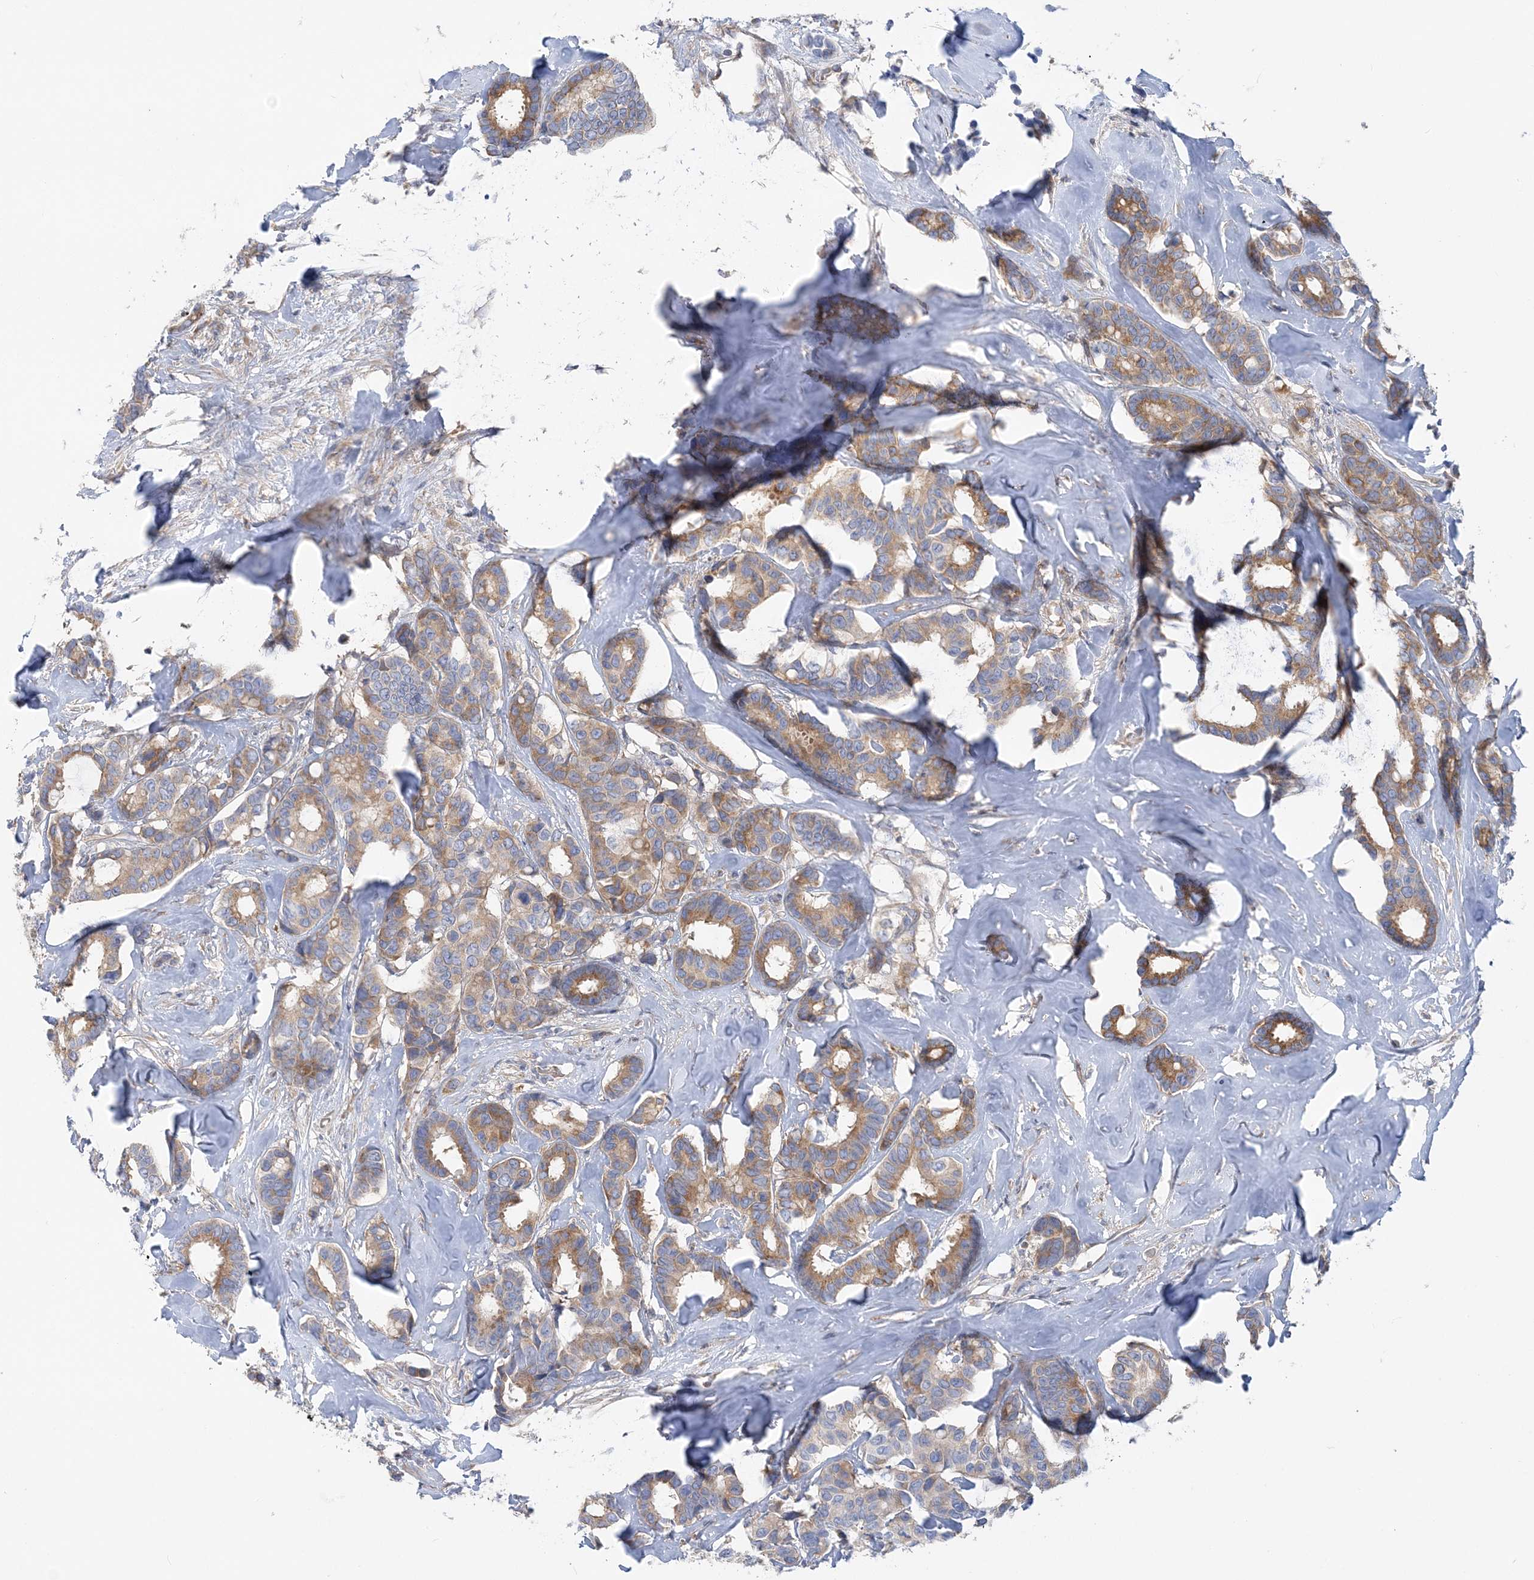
{"staining": {"intensity": "moderate", "quantity": ">75%", "location": "cytoplasmic/membranous"}, "tissue": "breast cancer", "cell_type": "Tumor cells", "image_type": "cancer", "snomed": [{"axis": "morphology", "description": "Duct carcinoma"}, {"axis": "topography", "description": "Breast"}], "caption": "A medium amount of moderate cytoplasmic/membranous staining is seen in about >75% of tumor cells in breast cancer (infiltrating ductal carcinoma) tissue. (IHC, brightfield microscopy, high magnification).", "gene": "FAM114A2", "patient": {"sex": "female", "age": 87}}